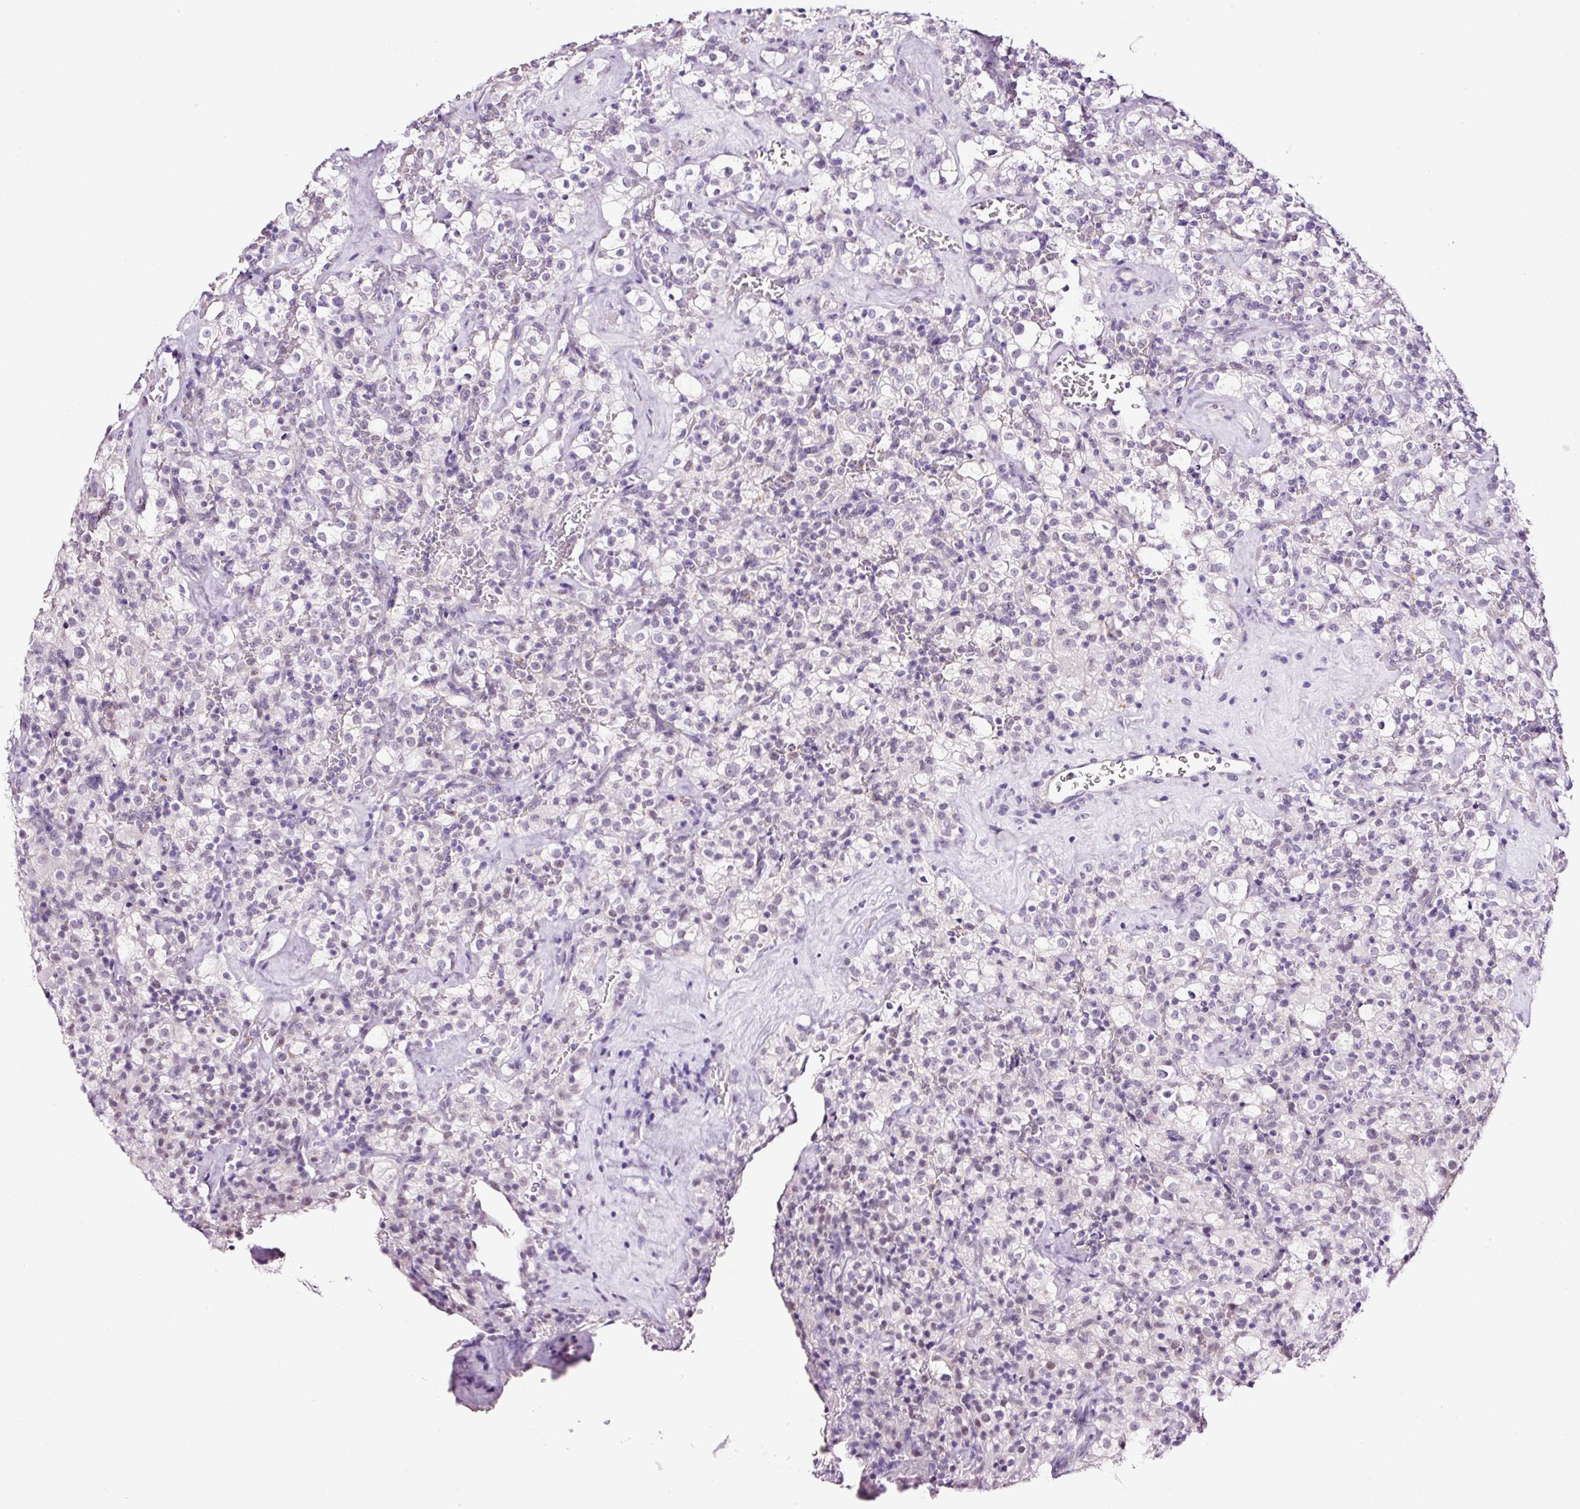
{"staining": {"intensity": "negative", "quantity": "none", "location": "none"}, "tissue": "renal cancer", "cell_type": "Tumor cells", "image_type": "cancer", "snomed": [{"axis": "morphology", "description": "Adenocarcinoma, NOS"}, {"axis": "topography", "description": "Kidney"}], "caption": "Immunohistochemistry (IHC) photomicrograph of neoplastic tissue: renal cancer stained with DAB (3,3'-diaminobenzidine) exhibits no significant protein expression in tumor cells.", "gene": "RTF2", "patient": {"sex": "female", "age": 74}}